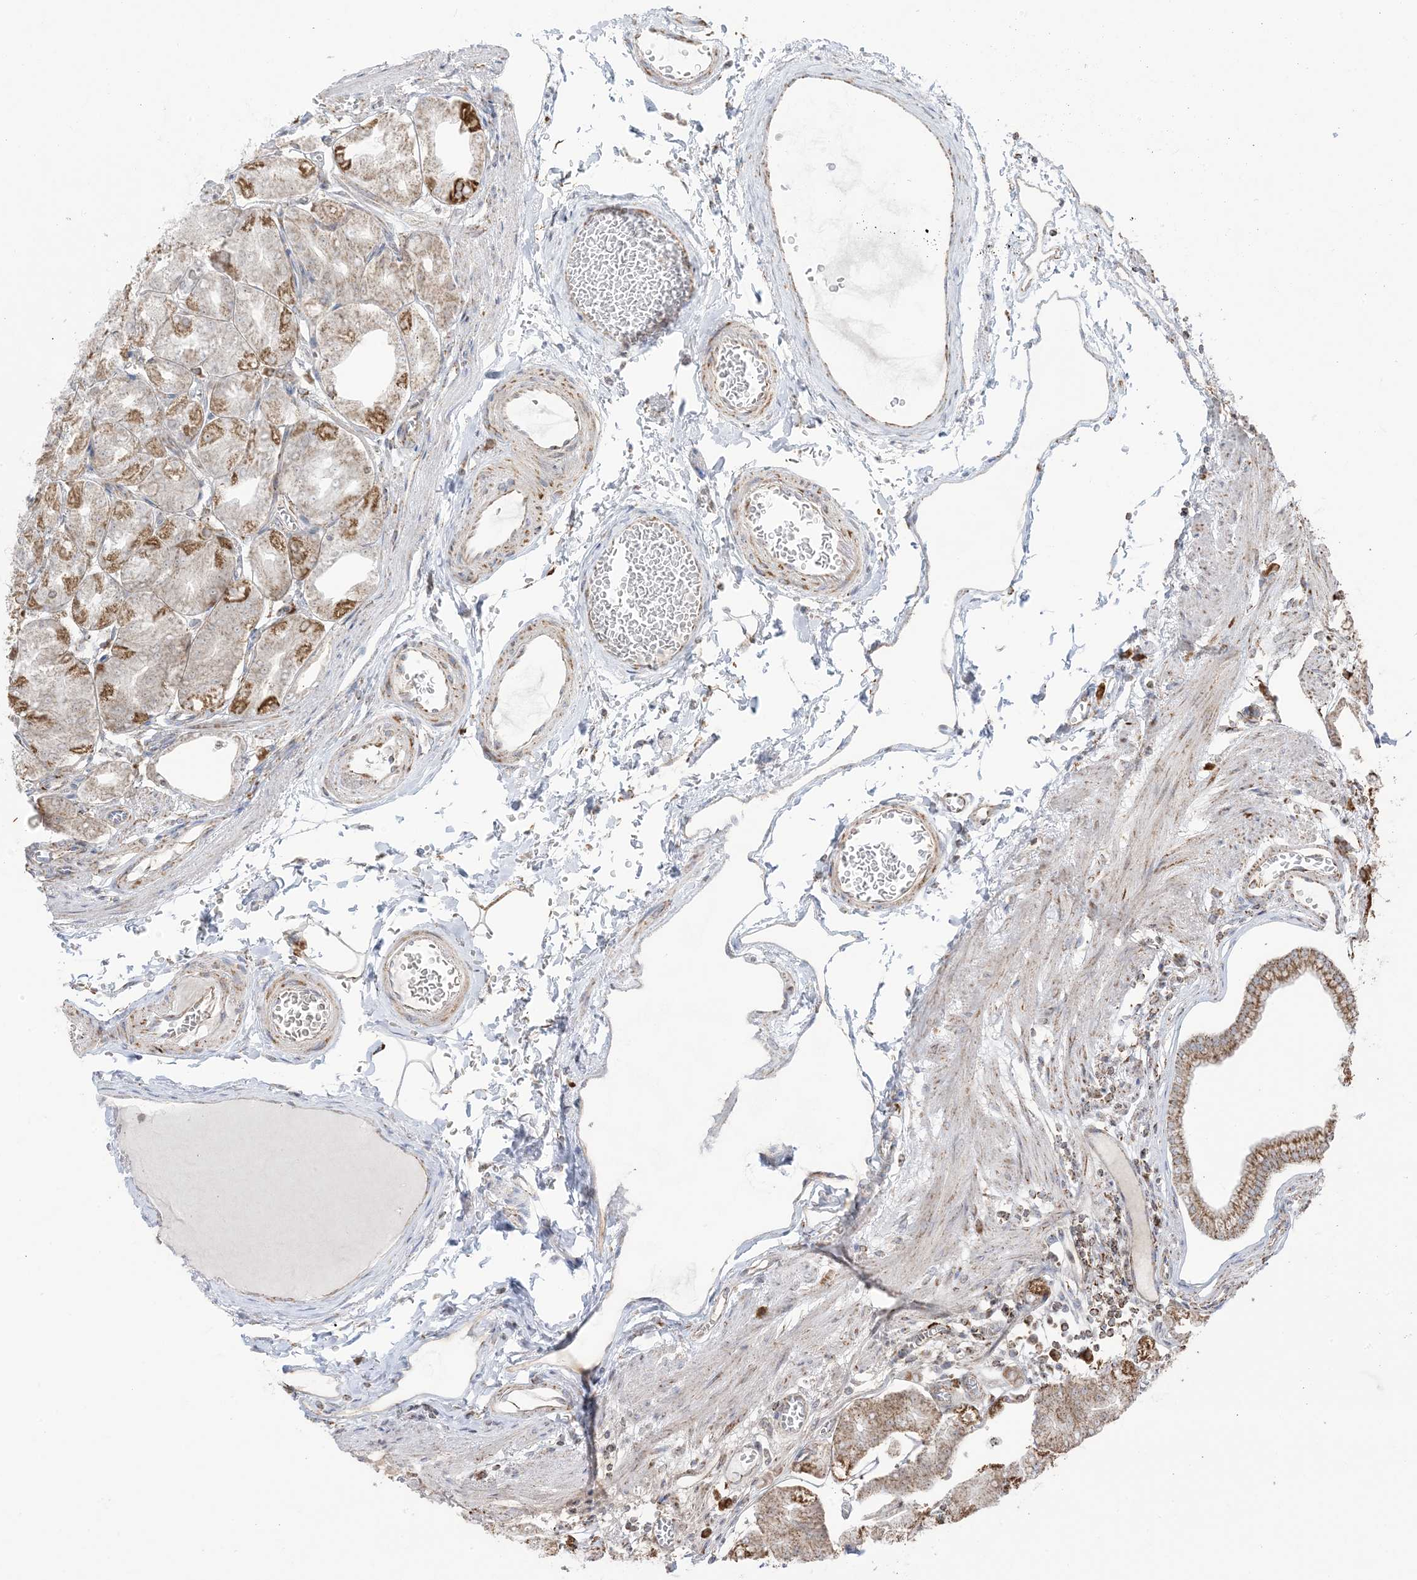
{"staining": {"intensity": "strong", "quantity": "25%-75%", "location": "cytoplasmic/membranous"}, "tissue": "stomach", "cell_type": "Glandular cells", "image_type": "normal", "snomed": [{"axis": "morphology", "description": "Normal tissue, NOS"}, {"axis": "topography", "description": "Stomach, lower"}], "caption": "Protein expression analysis of benign human stomach reveals strong cytoplasmic/membranous staining in about 25%-75% of glandular cells.", "gene": "MAPKBP1", "patient": {"sex": "male", "age": 71}}